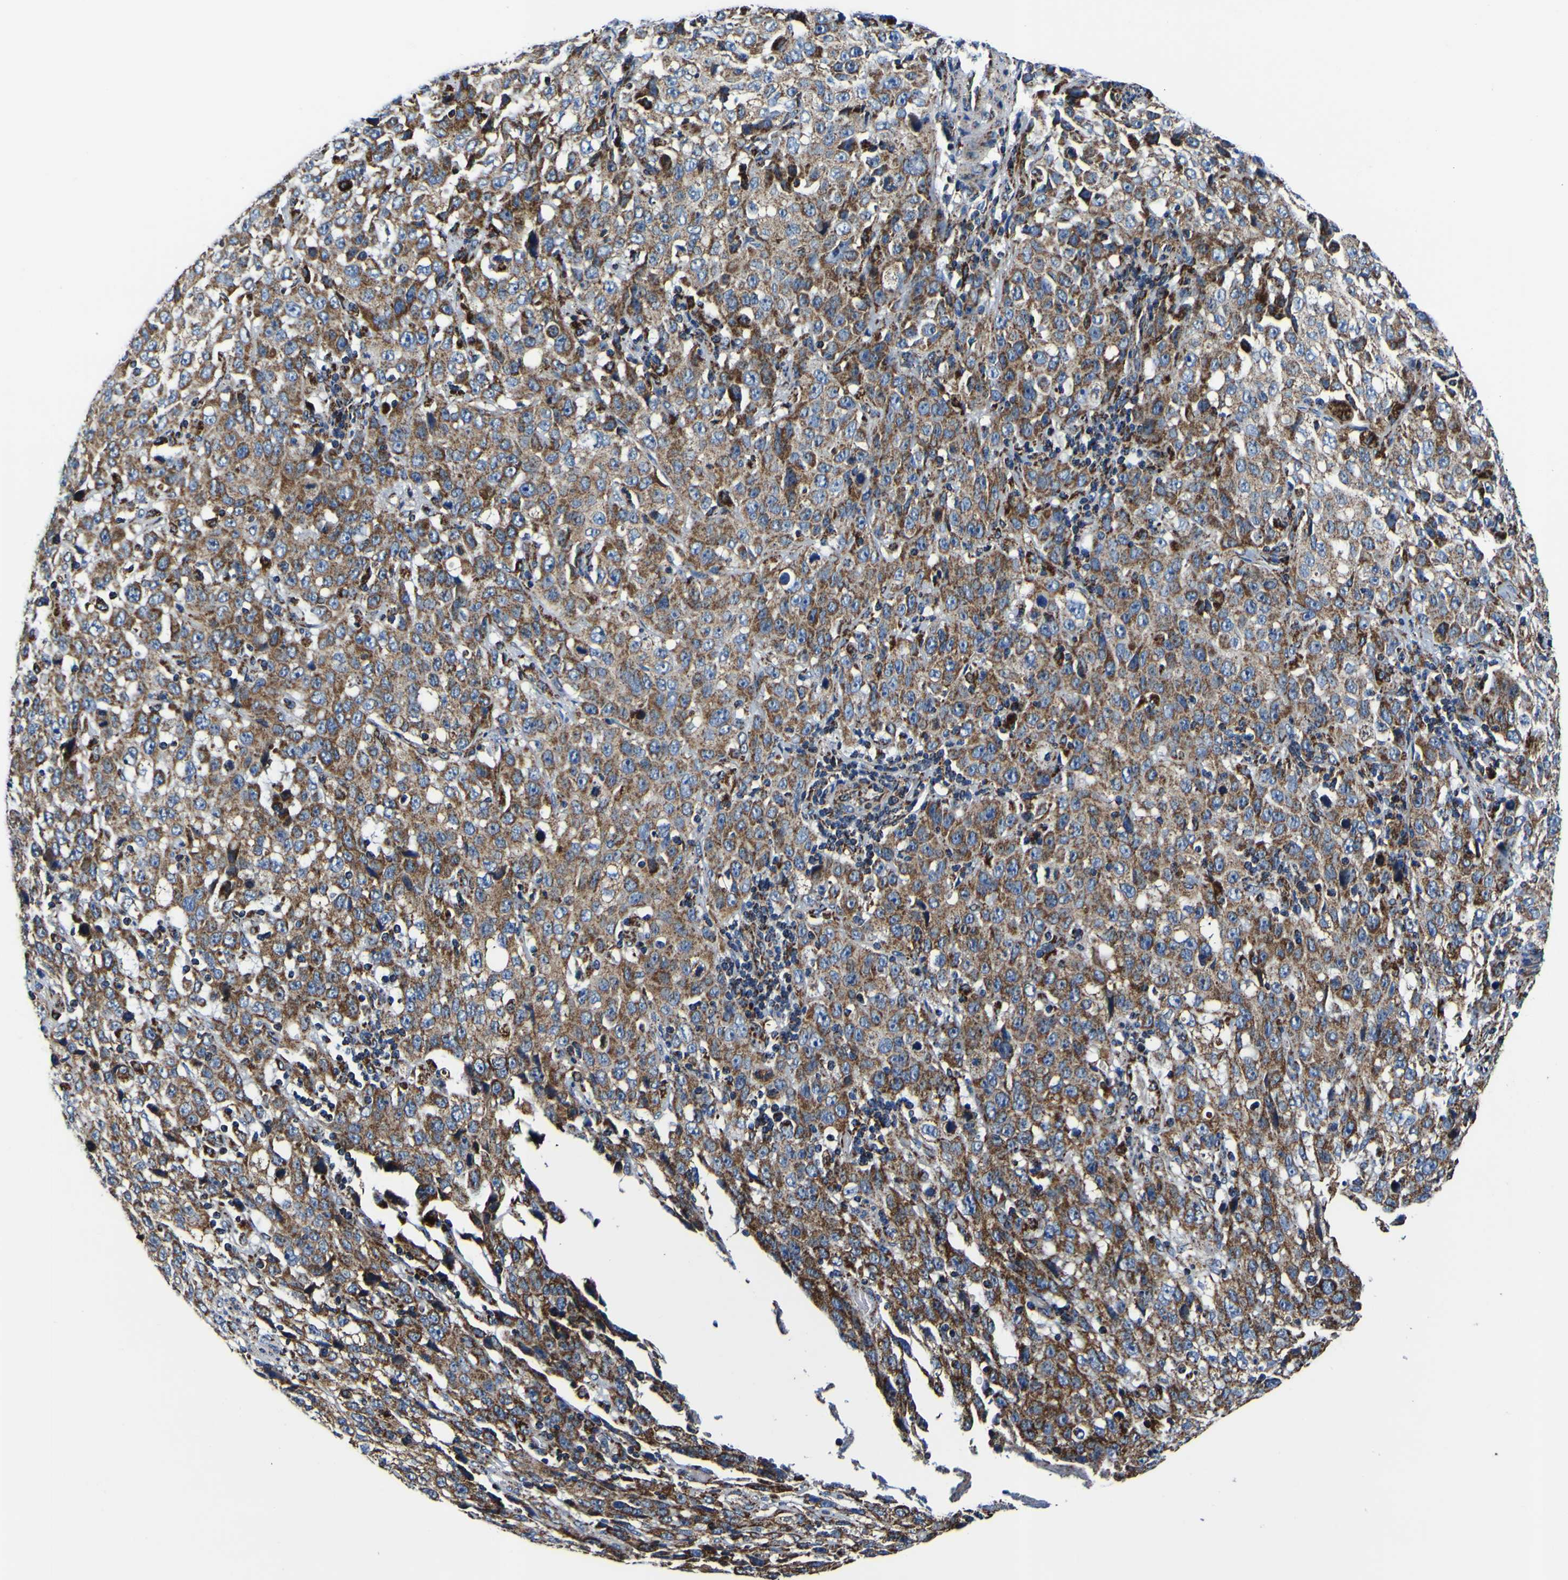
{"staining": {"intensity": "moderate", "quantity": ">75%", "location": "cytoplasmic/membranous"}, "tissue": "stomach cancer", "cell_type": "Tumor cells", "image_type": "cancer", "snomed": [{"axis": "morphology", "description": "Normal tissue, NOS"}, {"axis": "morphology", "description": "Adenocarcinoma, NOS"}, {"axis": "topography", "description": "Stomach"}], "caption": "Immunohistochemistry (IHC) (DAB (3,3'-diaminobenzidine)) staining of adenocarcinoma (stomach) shows moderate cytoplasmic/membranous protein staining in approximately >75% of tumor cells.", "gene": "PTRH2", "patient": {"sex": "male", "age": 48}}